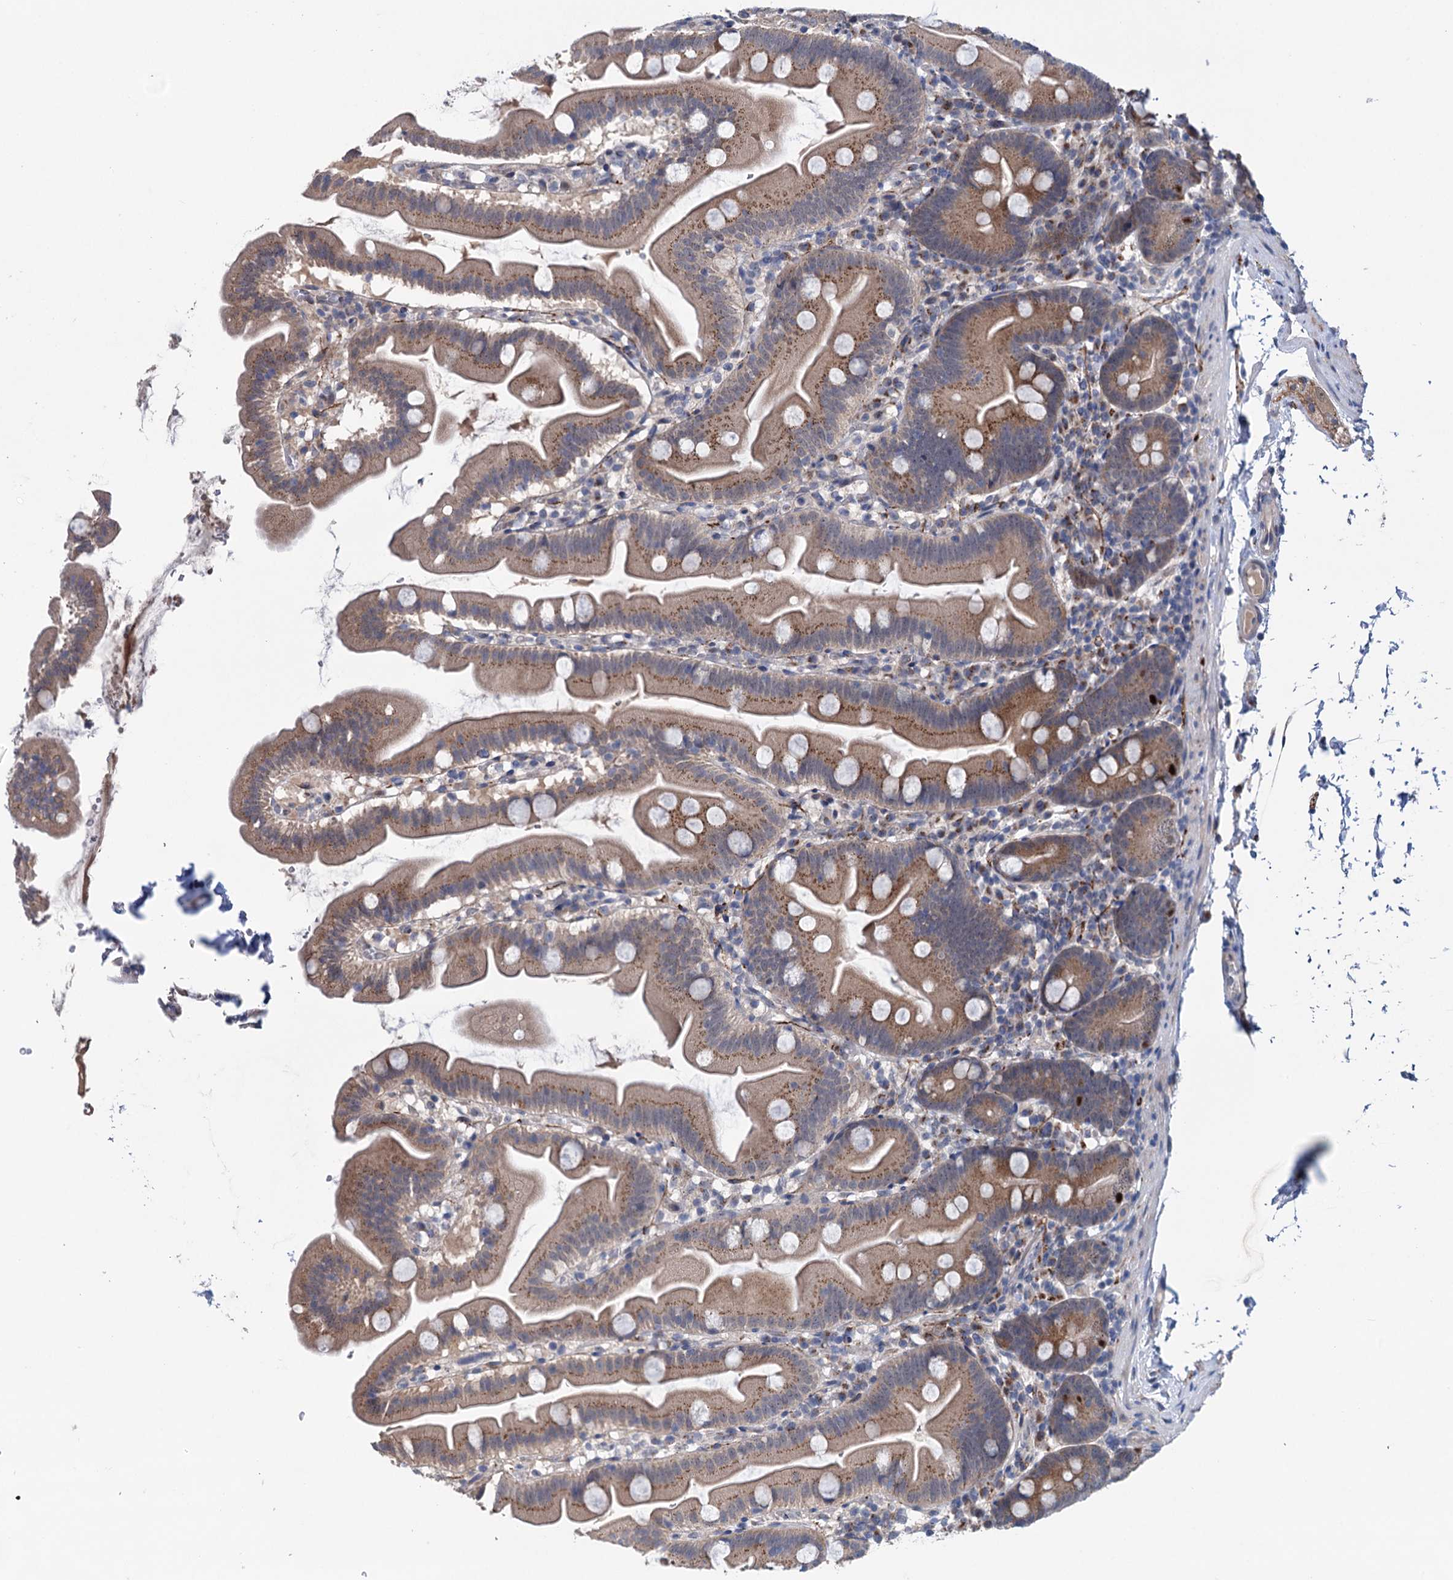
{"staining": {"intensity": "moderate", "quantity": ">75%", "location": "cytoplasmic/membranous"}, "tissue": "small intestine", "cell_type": "Glandular cells", "image_type": "normal", "snomed": [{"axis": "morphology", "description": "Normal tissue, NOS"}, {"axis": "topography", "description": "Small intestine"}], "caption": "Immunohistochemical staining of benign small intestine demonstrates >75% levels of moderate cytoplasmic/membranous protein staining in about >75% of glandular cells.", "gene": "EYA4", "patient": {"sex": "female", "age": 68}}